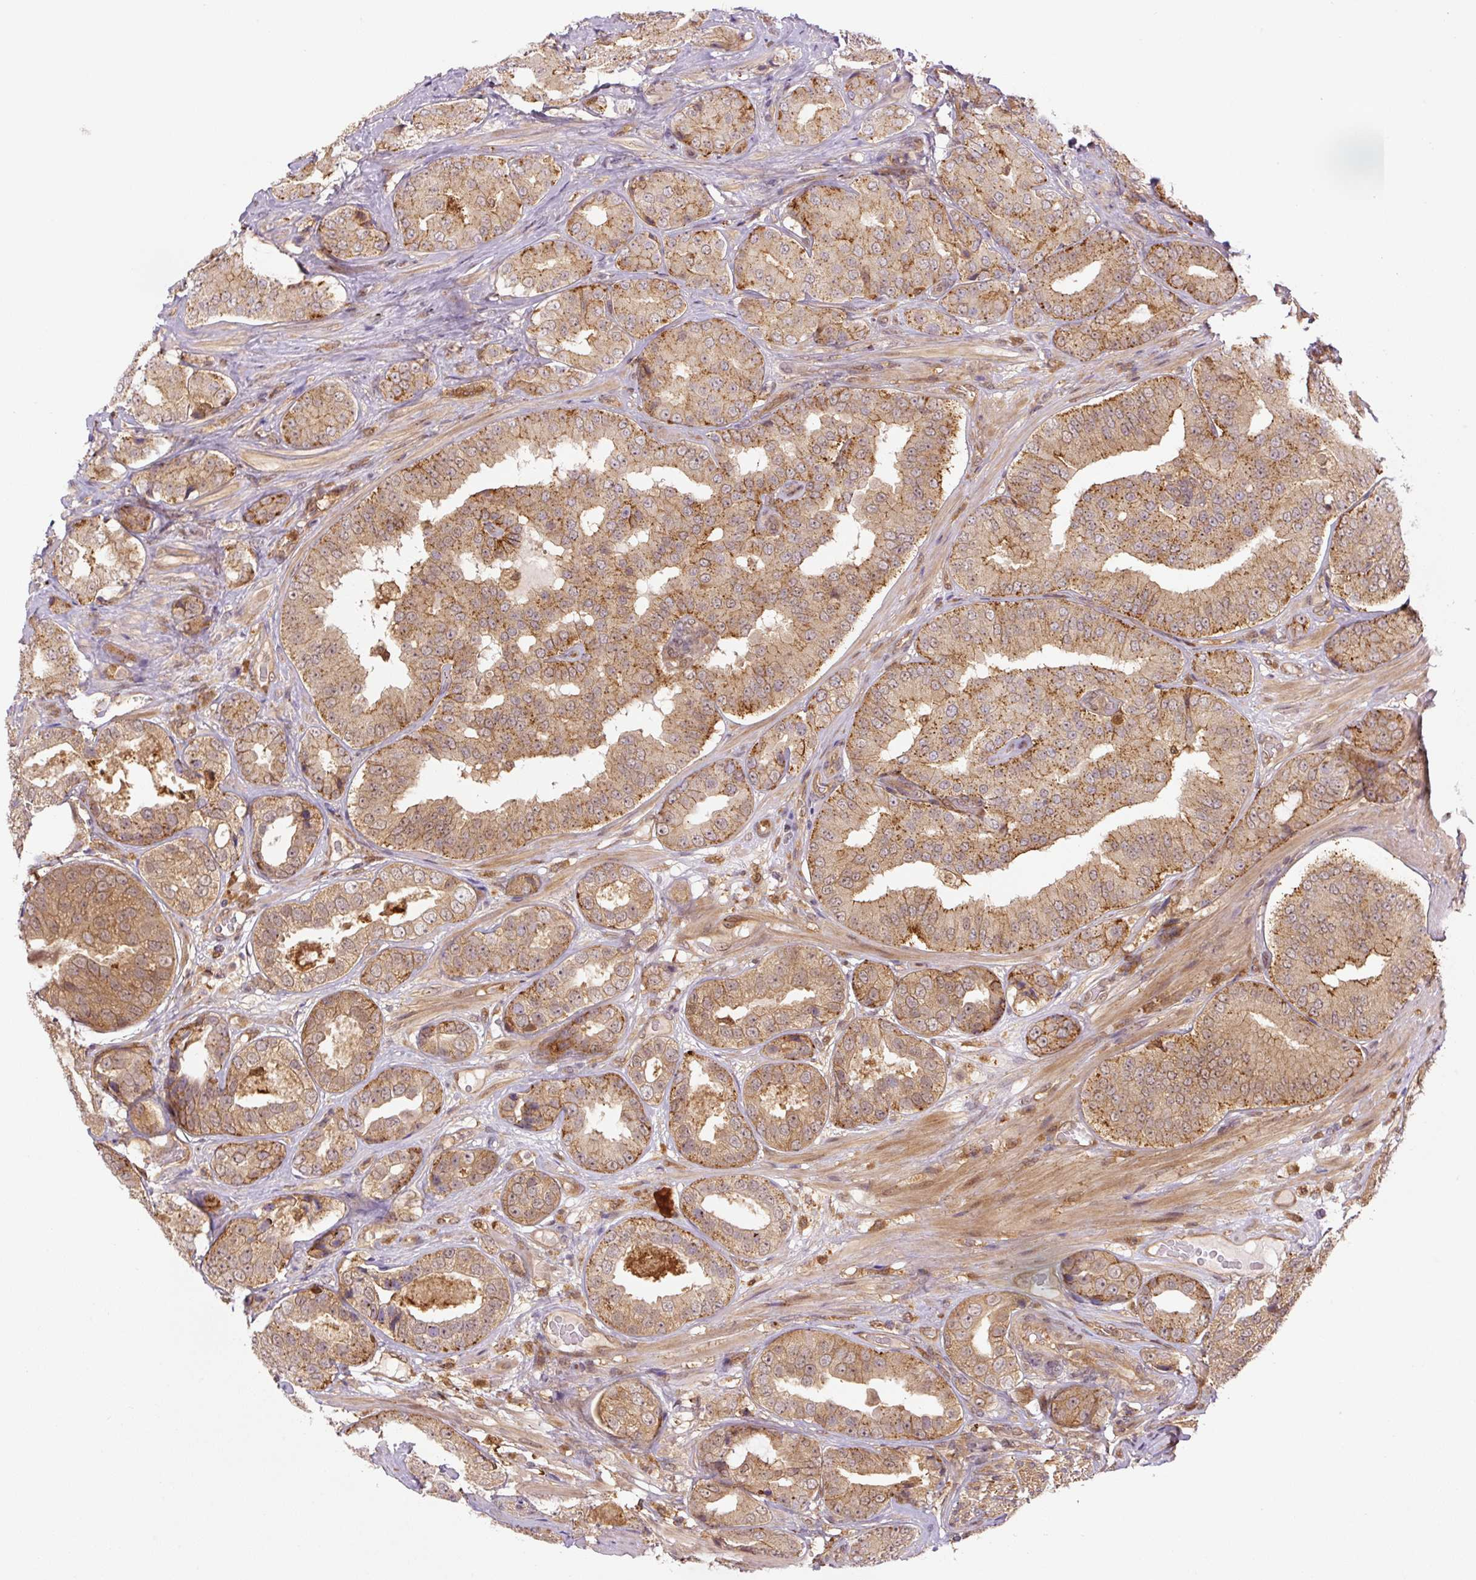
{"staining": {"intensity": "moderate", "quantity": ">75%", "location": "cytoplasmic/membranous"}, "tissue": "prostate cancer", "cell_type": "Tumor cells", "image_type": "cancer", "snomed": [{"axis": "morphology", "description": "Adenocarcinoma, High grade"}, {"axis": "topography", "description": "Prostate"}], "caption": "Prostate cancer (high-grade adenocarcinoma) stained with a protein marker demonstrates moderate staining in tumor cells.", "gene": "ZSWIM7", "patient": {"sex": "male", "age": 63}}